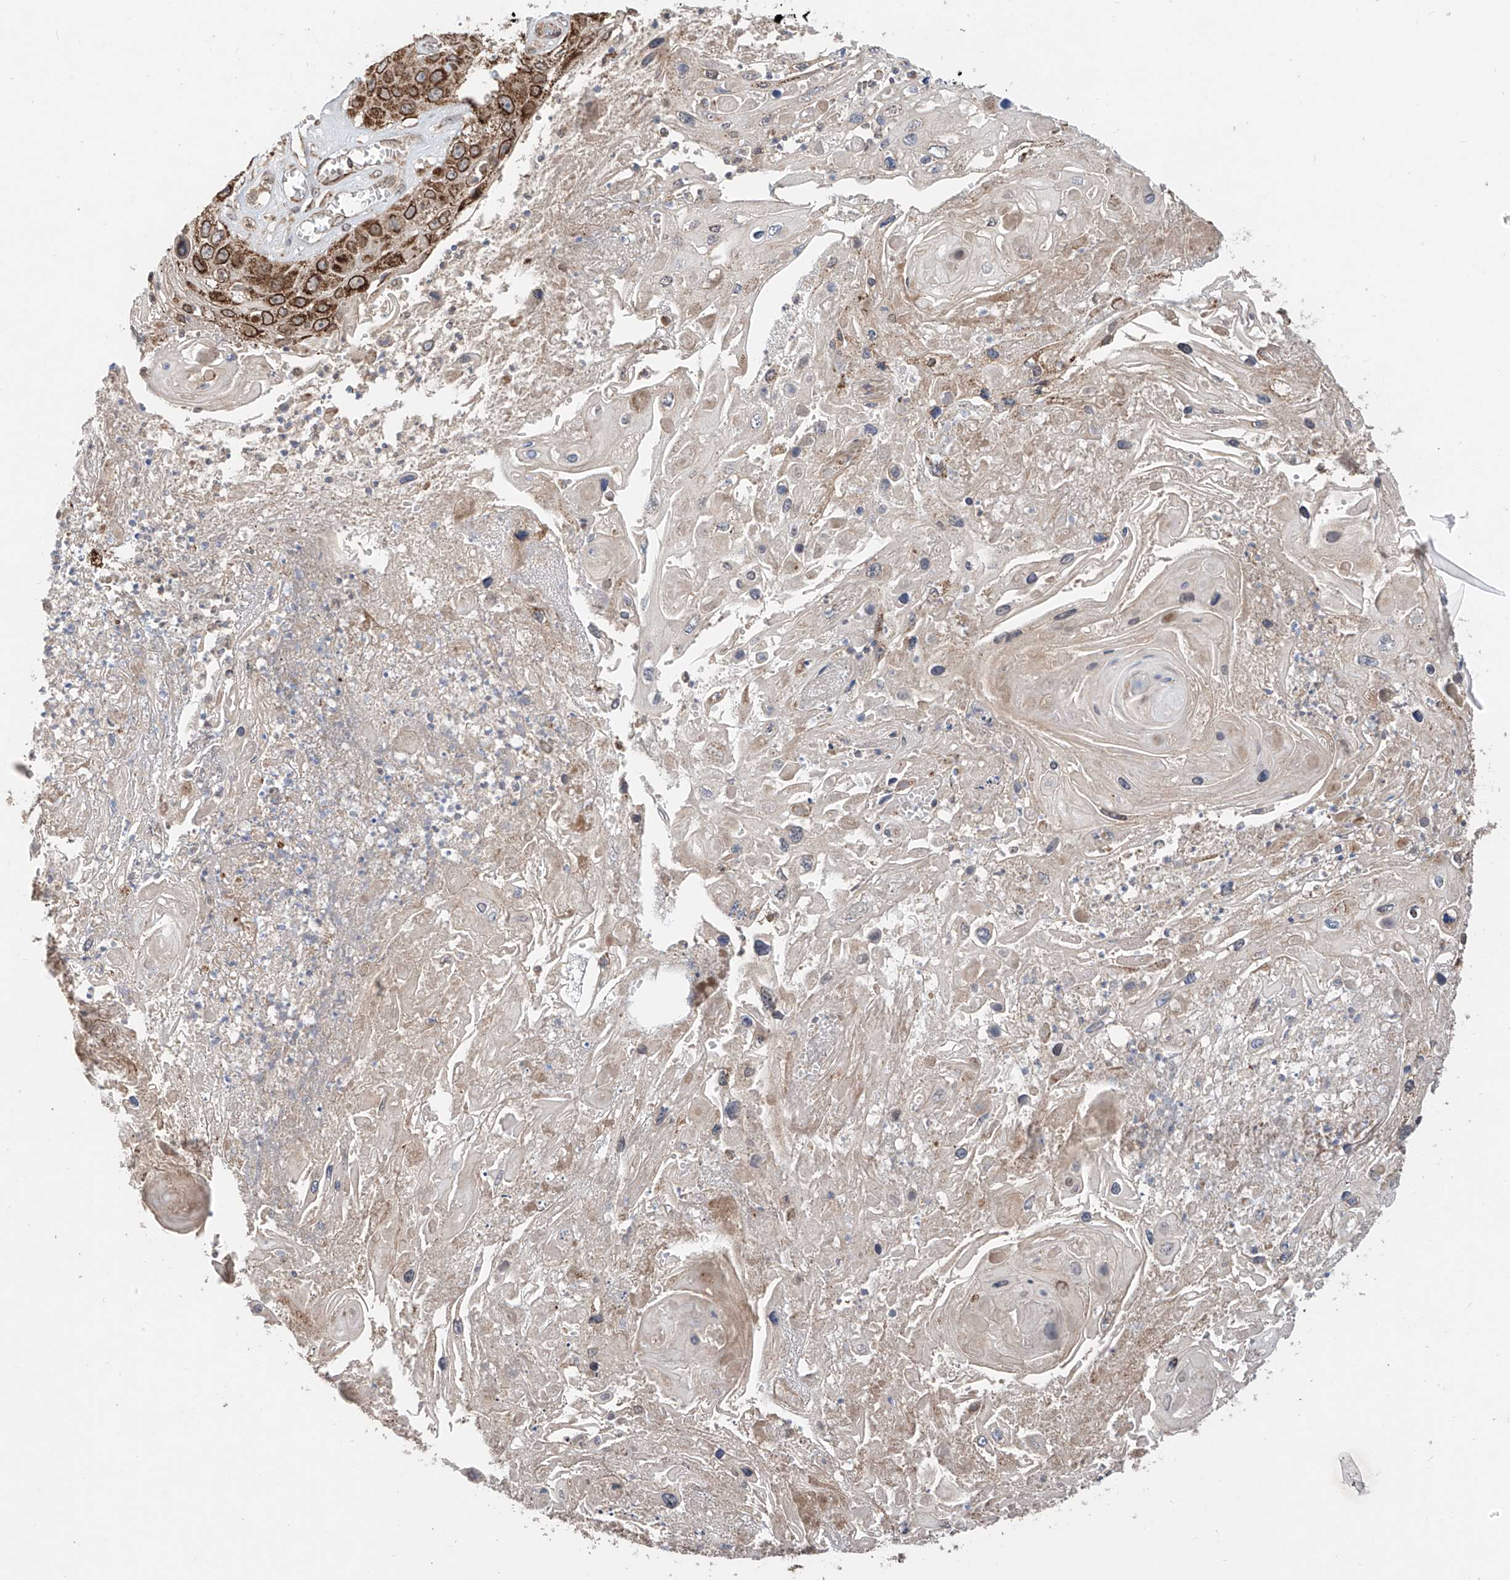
{"staining": {"intensity": "strong", "quantity": ">75%", "location": "cytoplasmic/membranous,nuclear"}, "tissue": "skin cancer", "cell_type": "Tumor cells", "image_type": "cancer", "snomed": [{"axis": "morphology", "description": "Squamous cell carcinoma, NOS"}, {"axis": "topography", "description": "Skin"}], "caption": "Immunohistochemistry of skin cancer (squamous cell carcinoma) shows high levels of strong cytoplasmic/membranous and nuclear positivity in approximately >75% of tumor cells.", "gene": "AHCTF1", "patient": {"sex": "male", "age": 55}}